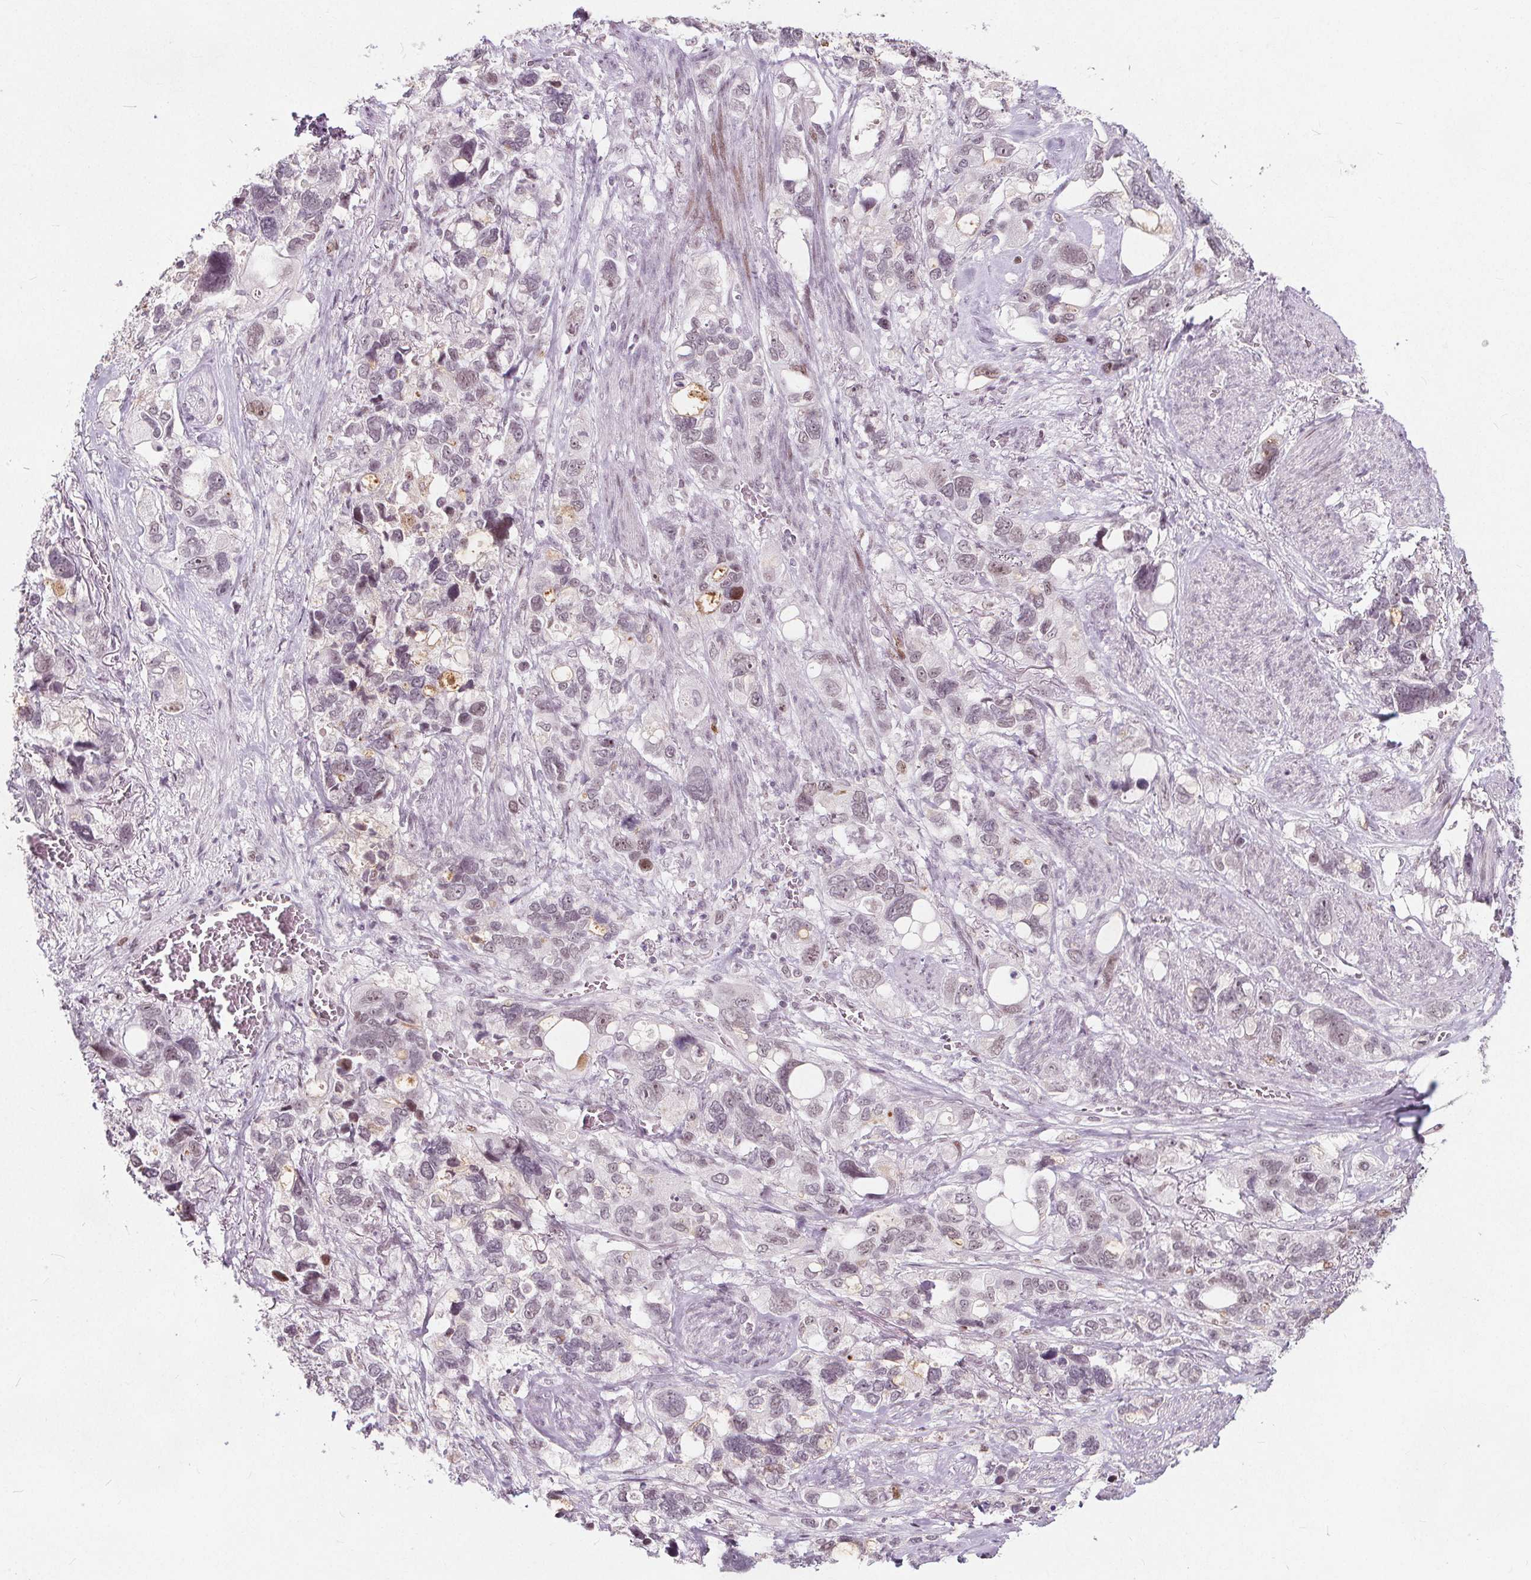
{"staining": {"intensity": "moderate", "quantity": "<25%", "location": "cytoplasmic/membranous"}, "tissue": "stomach cancer", "cell_type": "Tumor cells", "image_type": "cancer", "snomed": [{"axis": "morphology", "description": "Adenocarcinoma, NOS"}, {"axis": "topography", "description": "Stomach, upper"}], "caption": "Stomach cancer (adenocarcinoma) stained with a brown dye reveals moderate cytoplasmic/membranous positive staining in approximately <25% of tumor cells.", "gene": "TAF6L", "patient": {"sex": "female", "age": 81}}